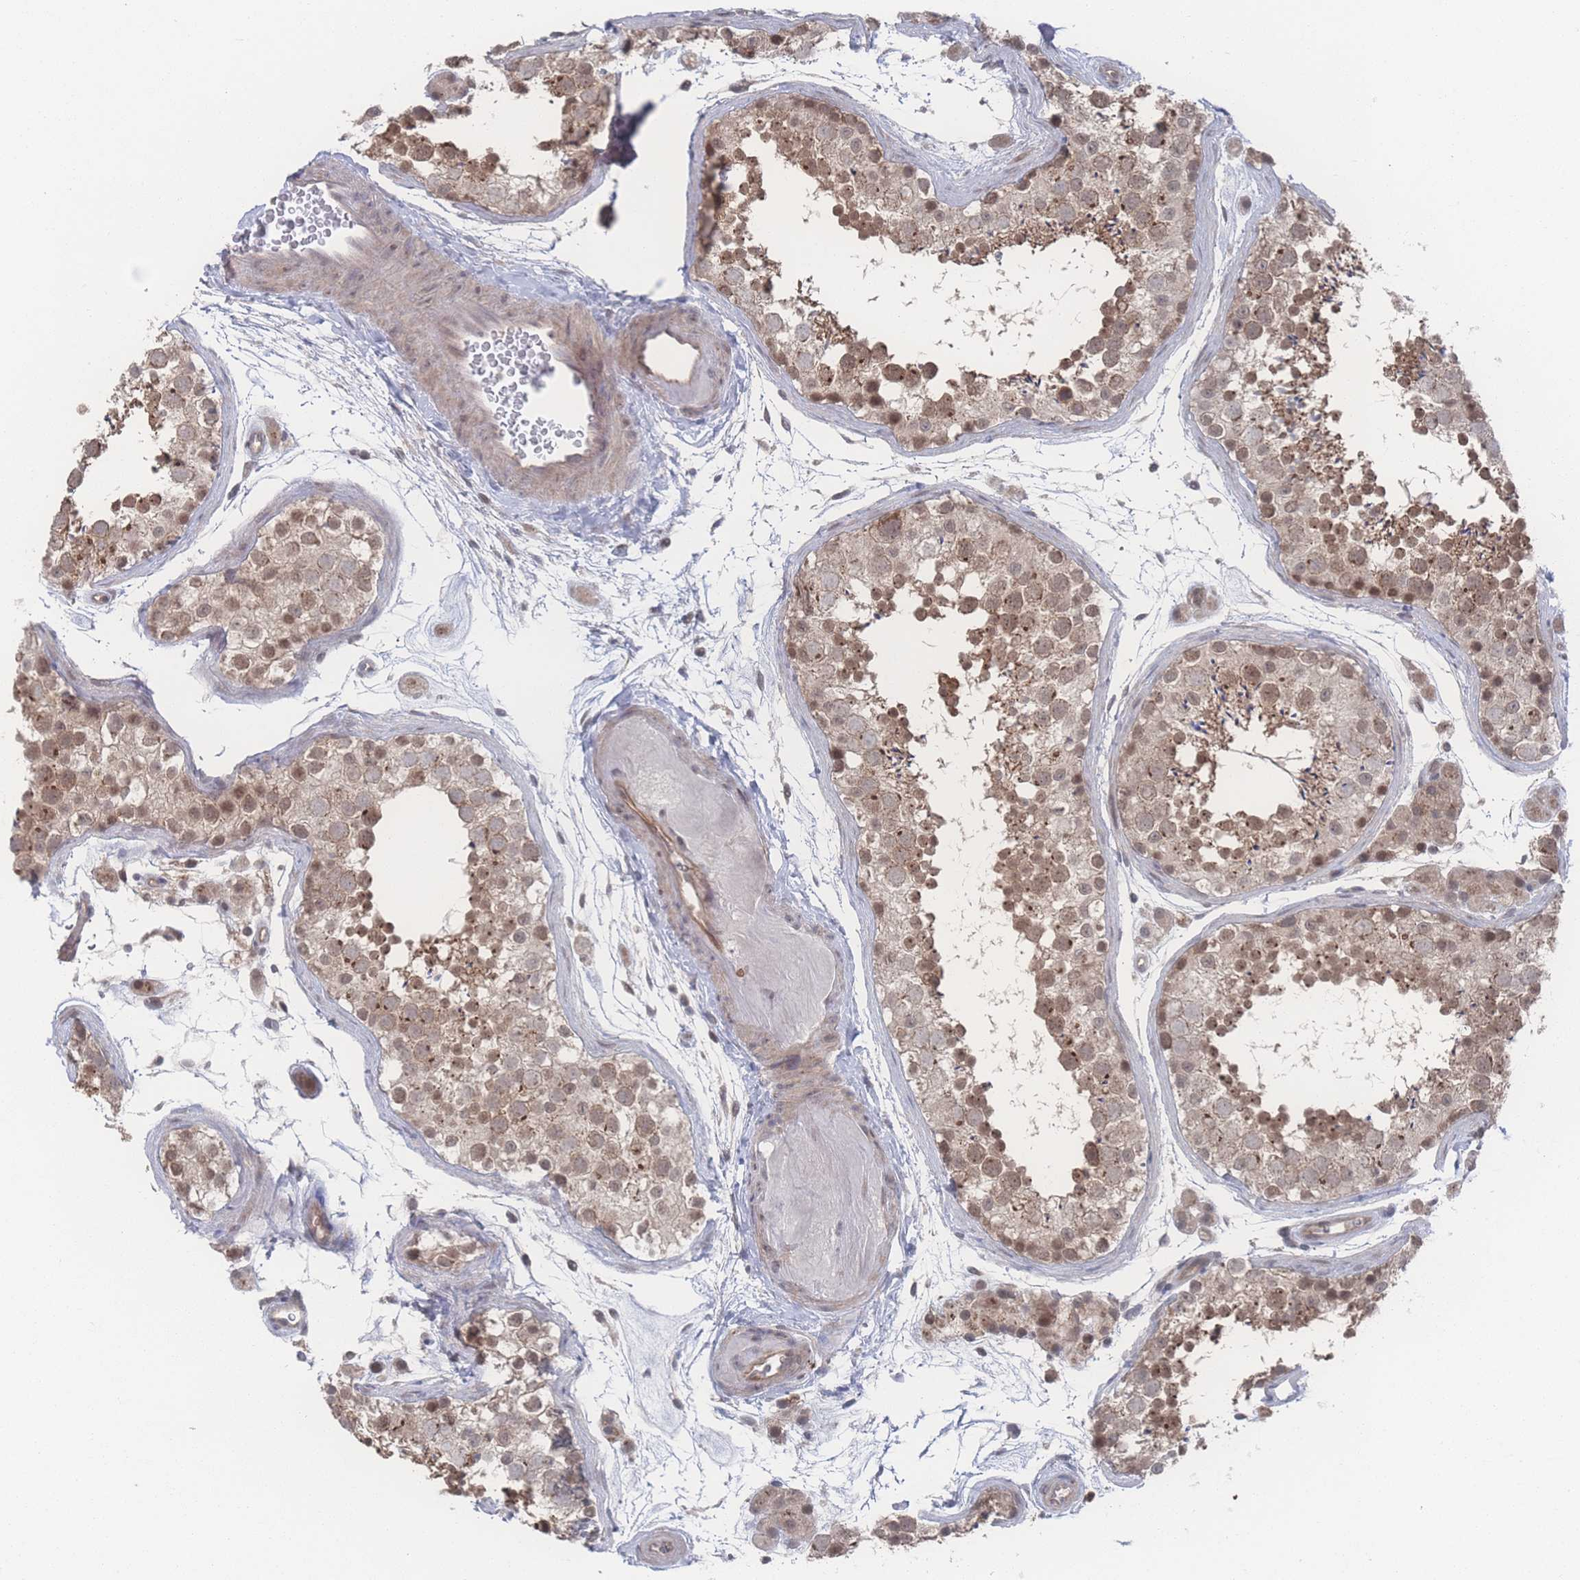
{"staining": {"intensity": "moderate", "quantity": ">75%", "location": "nuclear"}, "tissue": "testis", "cell_type": "Cells in seminiferous ducts", "image_type": "normal", "snomed": [{"axis": "morphology", "description": "Normal tissue, NOS"}, {"axis": "topography", "description": "Testis"}], "caption": "Moderate nuclear staining is appreciated in about >75% of cells in seminiferous ducts in normal testis.", "gene": "NBEAL1", "patient": {"sex": "male", "age": 41}}